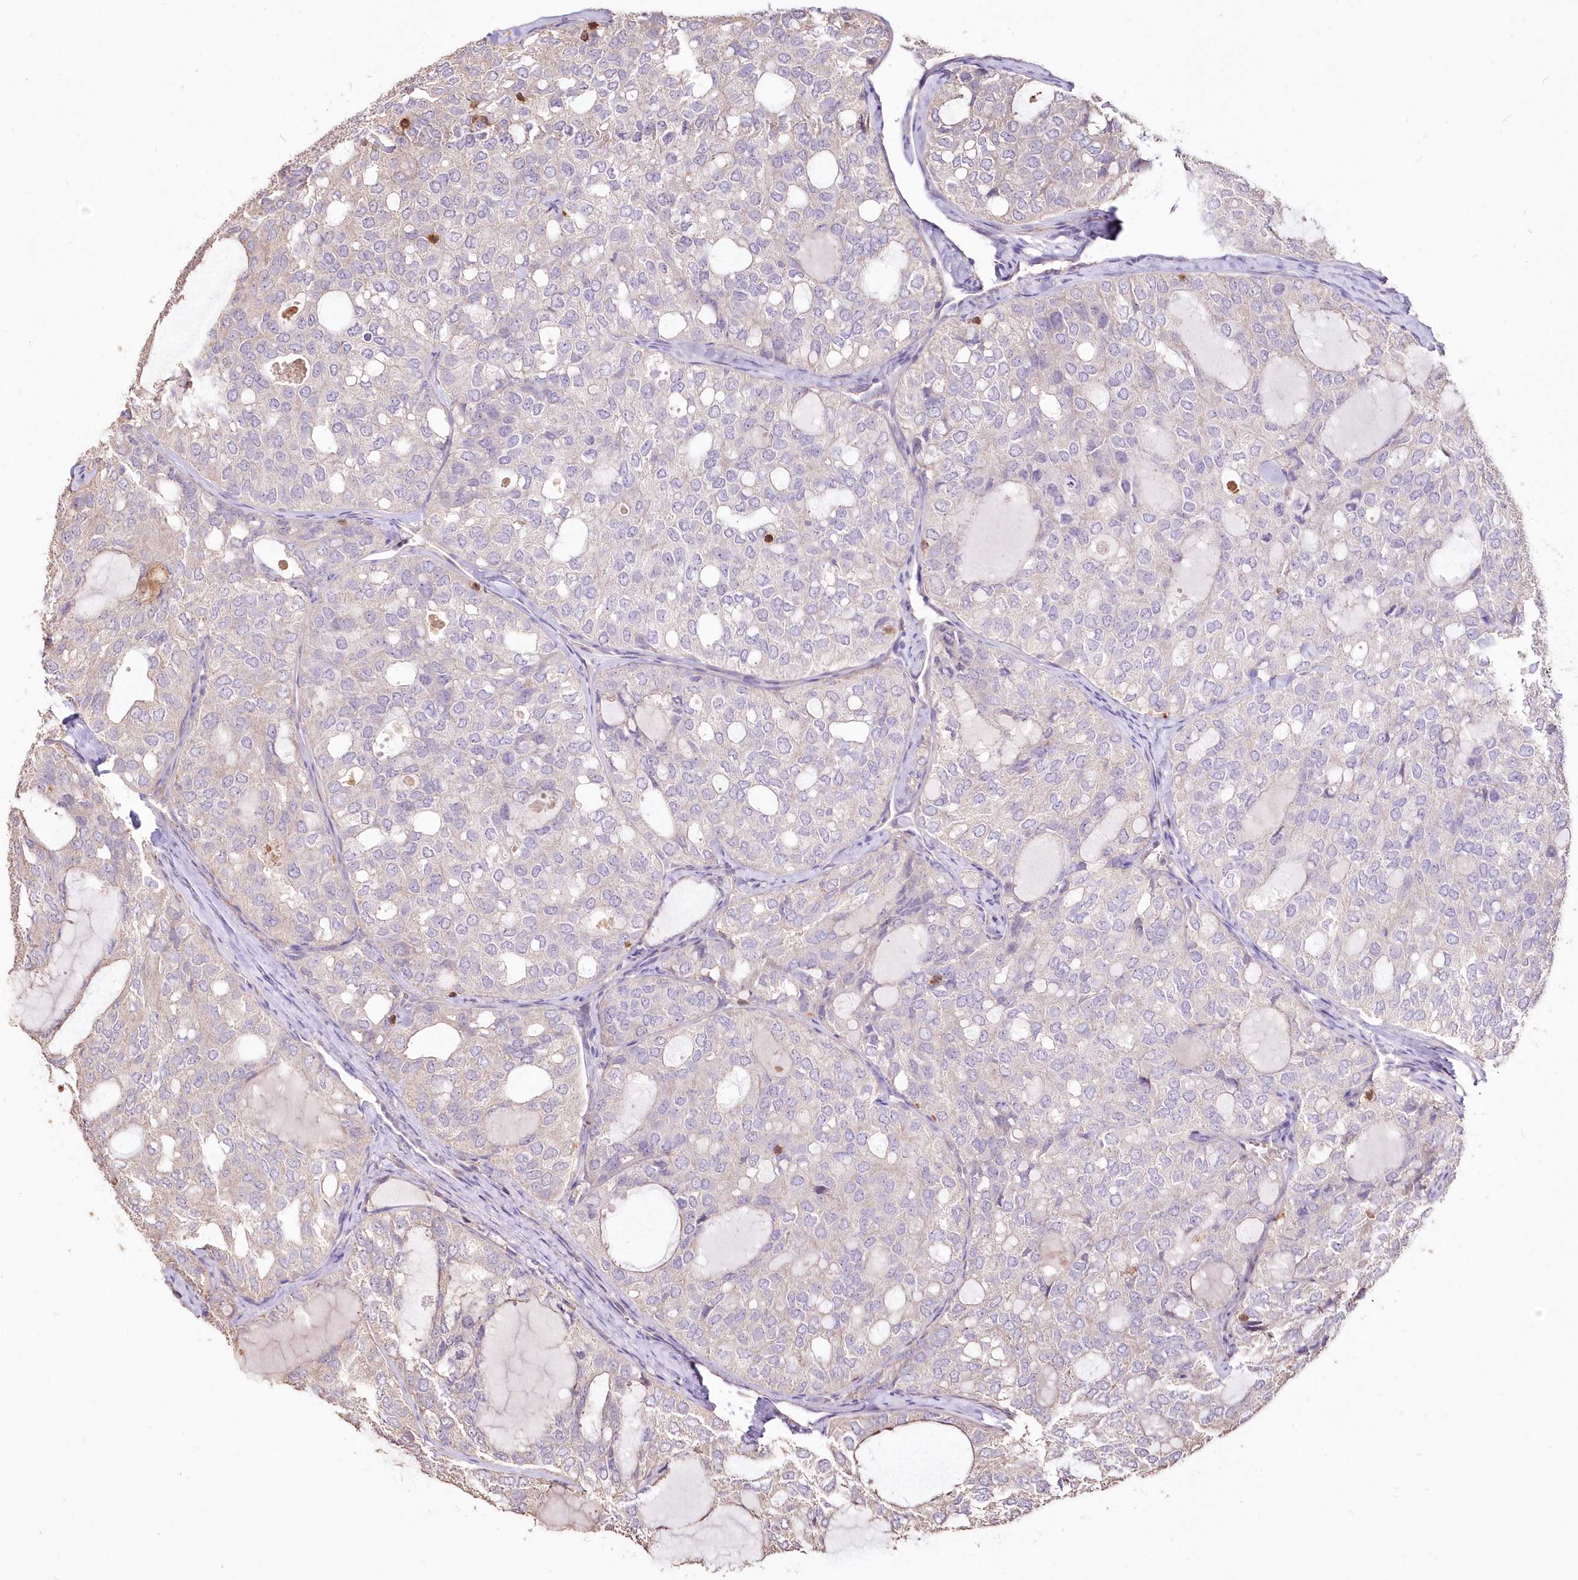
{"staining": {"intensity": "negative", "quantity": "none", "location": "none"}, "tissue": "thyroid cancer", "cell_type": "Tumor cells", "image_type": "cancer", "snomed": [{"axis": "morphology", "description": "Follicular adenoma carcinoma, NOS"}, {"axis": "topography", "description": "Thyroid gland"}], "caption": "Protein analysis of thyroid cancer (follicular adenoma carcinoma) displays no significant positivity in tumor cells.", "gene": "STK17B", "patient": {"sex": "male", "age": 75}}